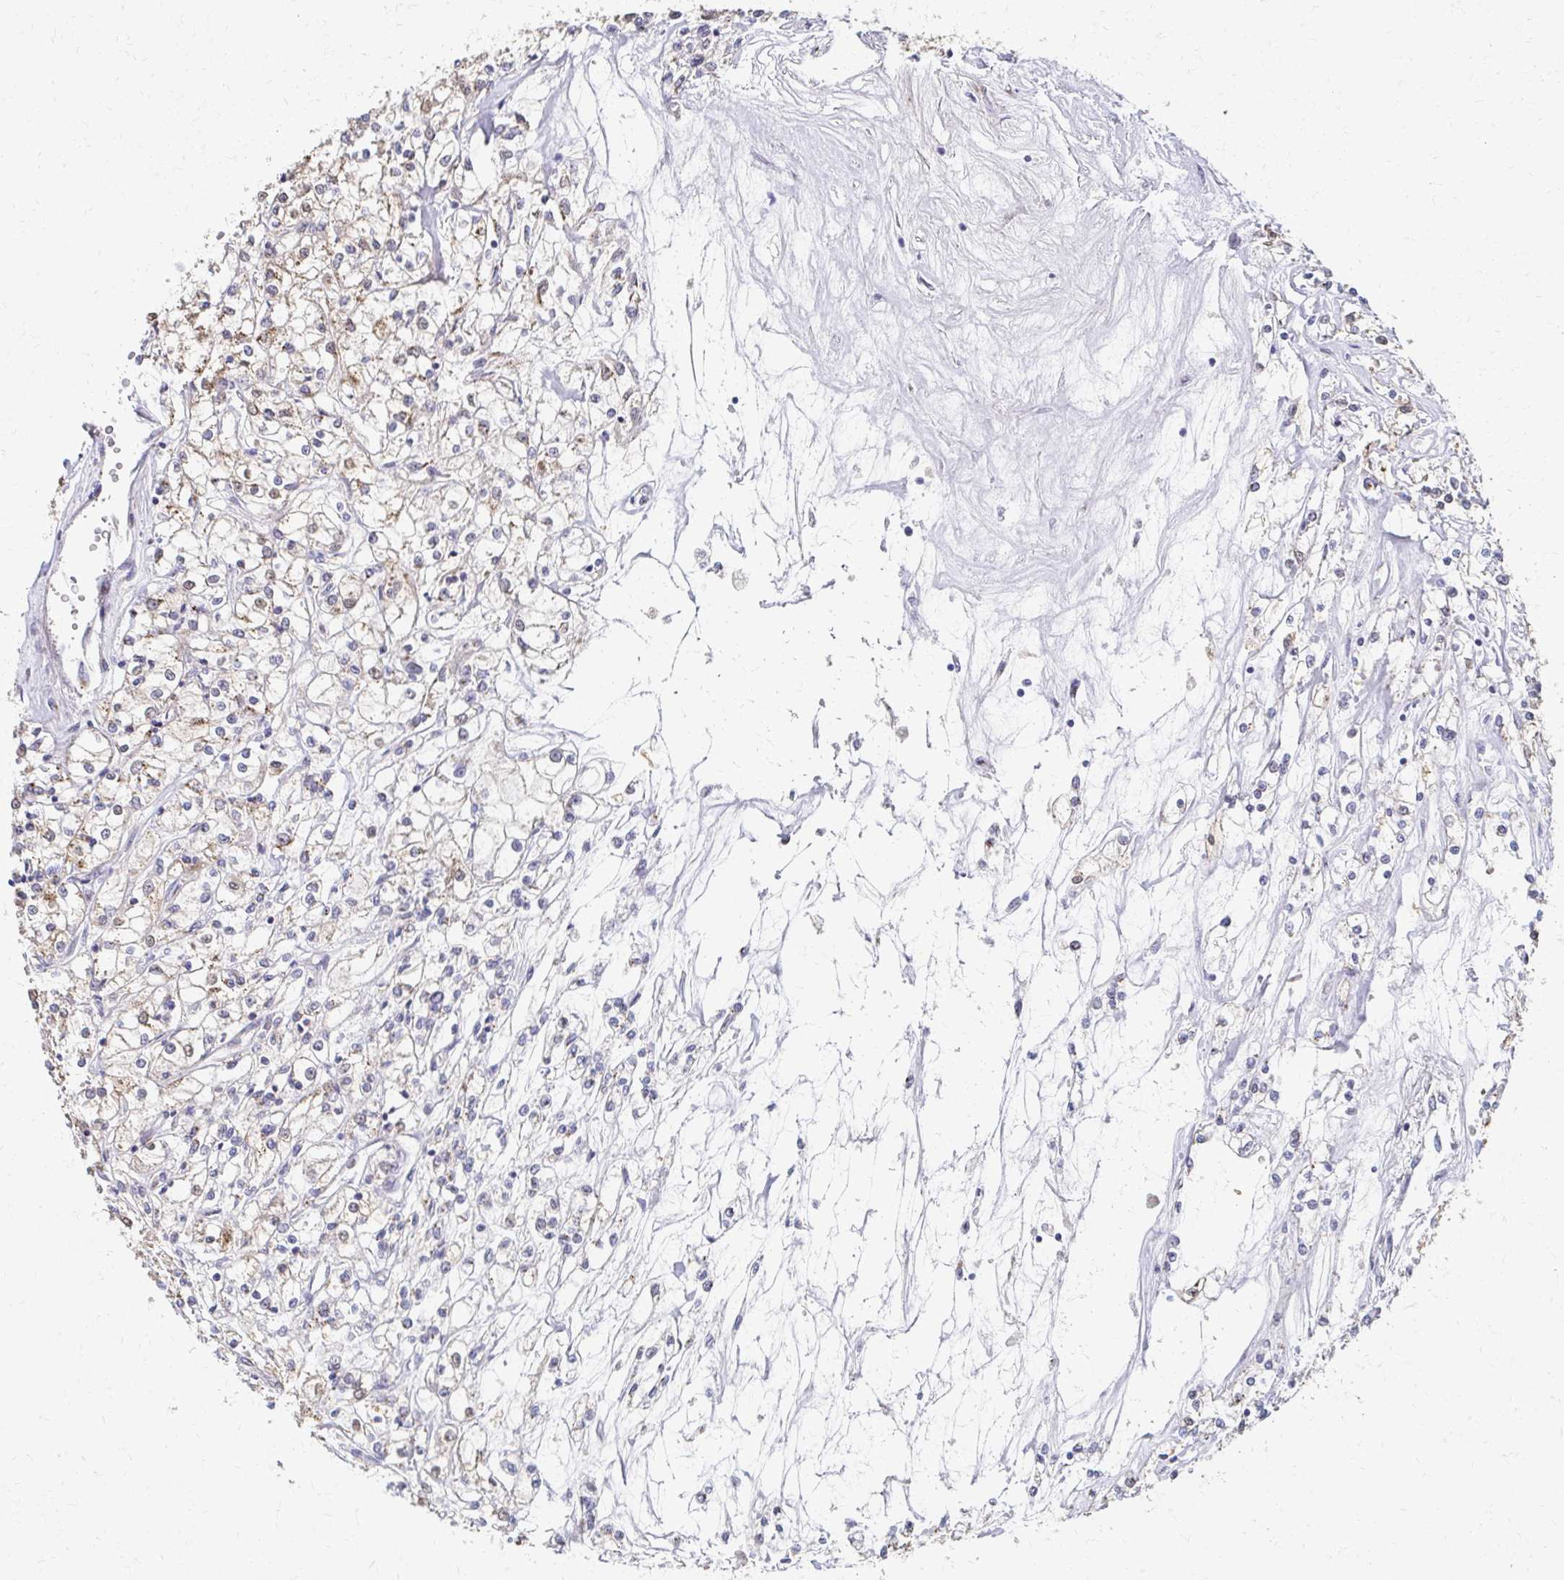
{"staining": {"intensity": "weak", "quantity": "25%-75%", "location": "cytoplasmic/membranous"}, "tissue": "renal cancer", "cell_type": "Tumor cells", "image_type": "cancer", "snomed": [{"axis": "morphology", "description": "Adenocarcinoma, NOS"}, {"axis": "topography", "description": "Kidney"}], "caption": "Weak cytoplasmic/membranous positivity for a protein is seen in about 25%-75% of tumor cells of renal cancer (adenocarcinoma) using IHC.", "gene": "TM9SF1", "patient": {"sex": "female", "age": 59}}